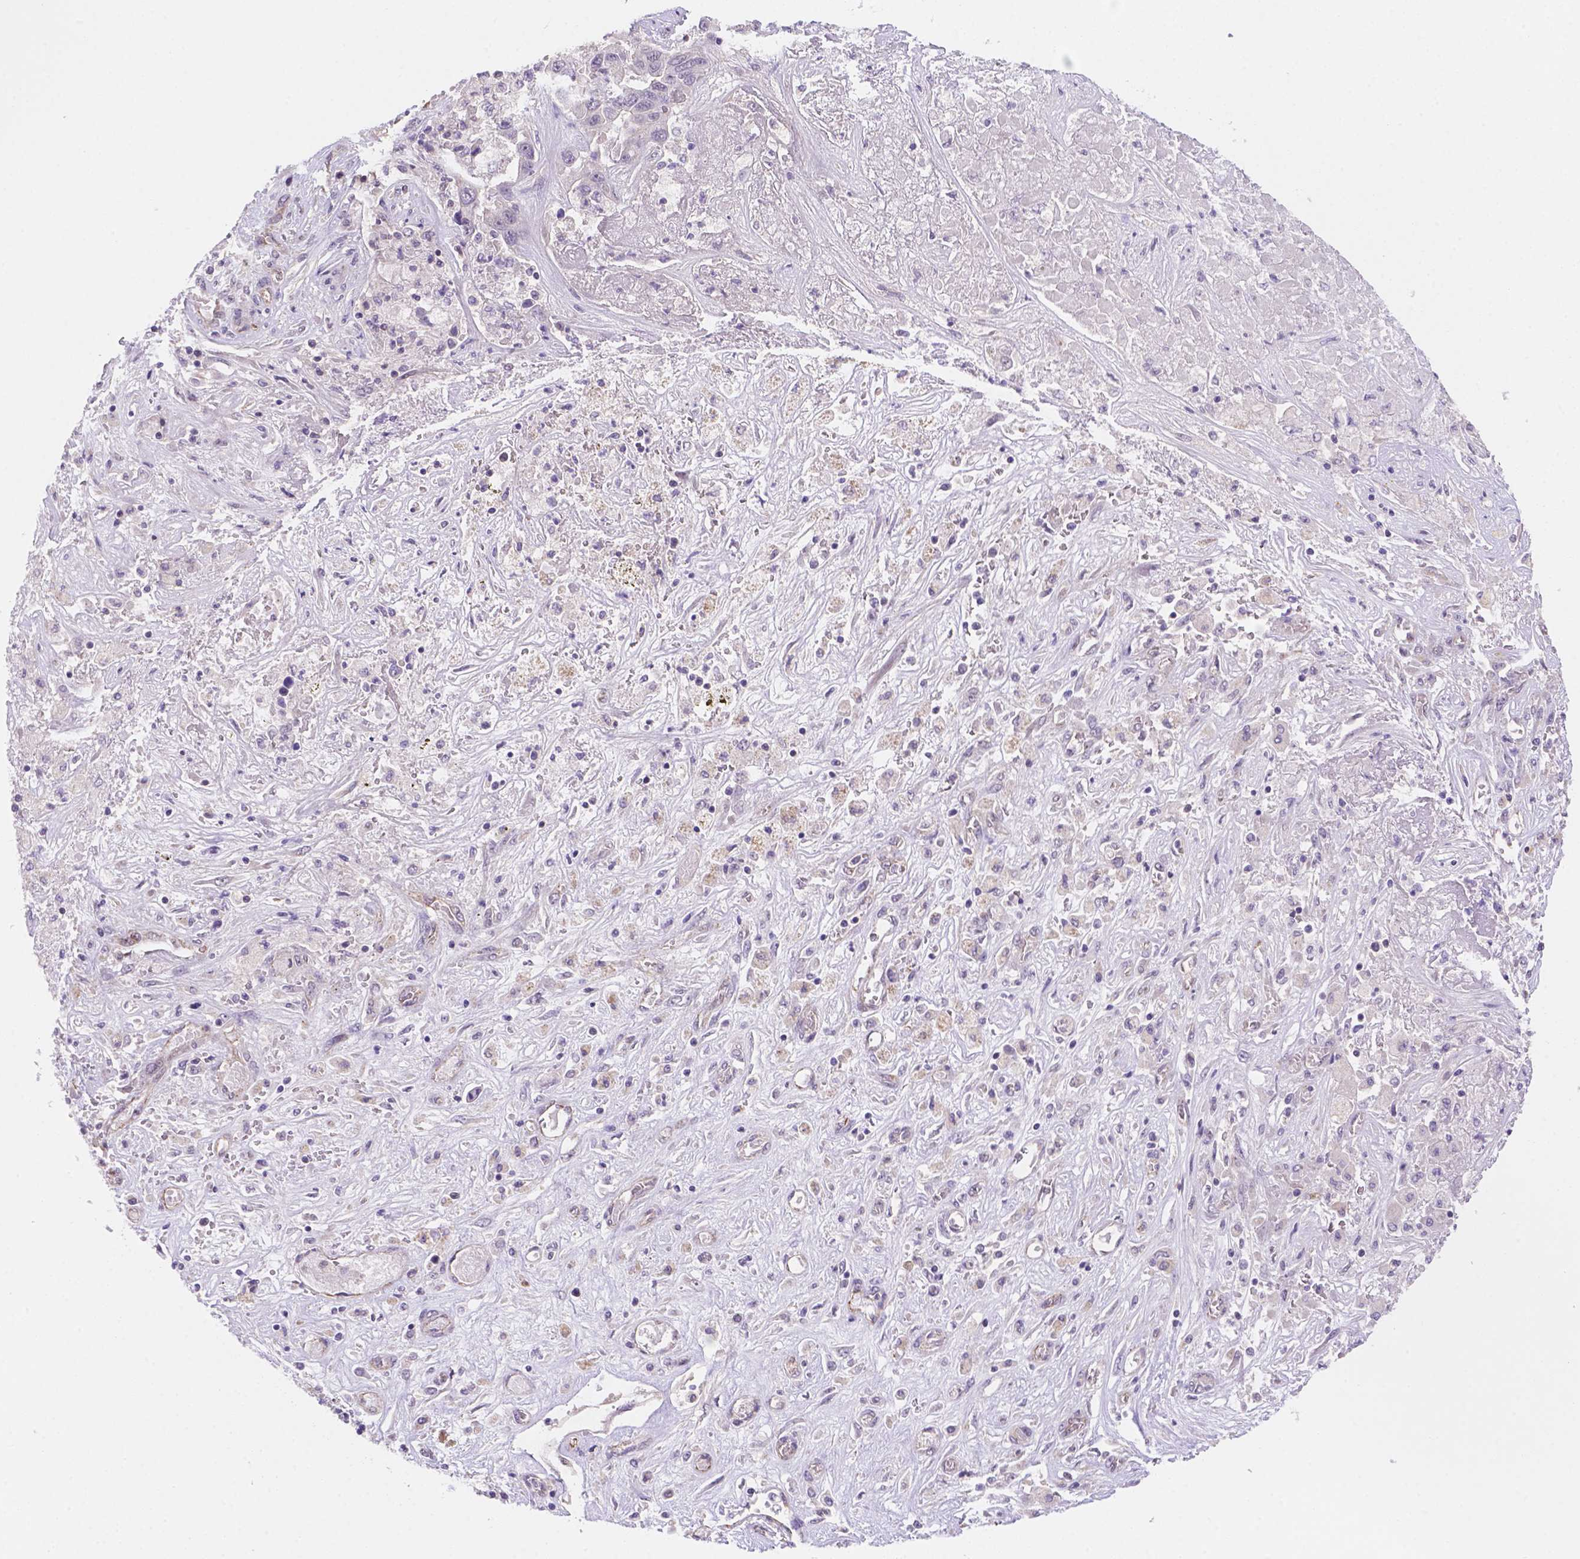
{"staining": {"intensity": "negative", "quantity": "none", "location": "none"}, "tissue": "liver cancer", "cell_type": "Tumor cells", "image_type": "cancer", "snomed": [{"axis": "morphology", "description": "Cholangiocarcinoma"}, {"axis": "topography", "description": "Liver"}], "caption": "DAB (3,3'-diaminobenzidine) immunohistochemical staining of human cholangiocarcinoma (liver) exhibits no significant positivity in tumor cells. (IHC, brightfield microscopy, high magnification).", "gene": "NXPE2", "patient": {"sex": "female", "age": 52}}